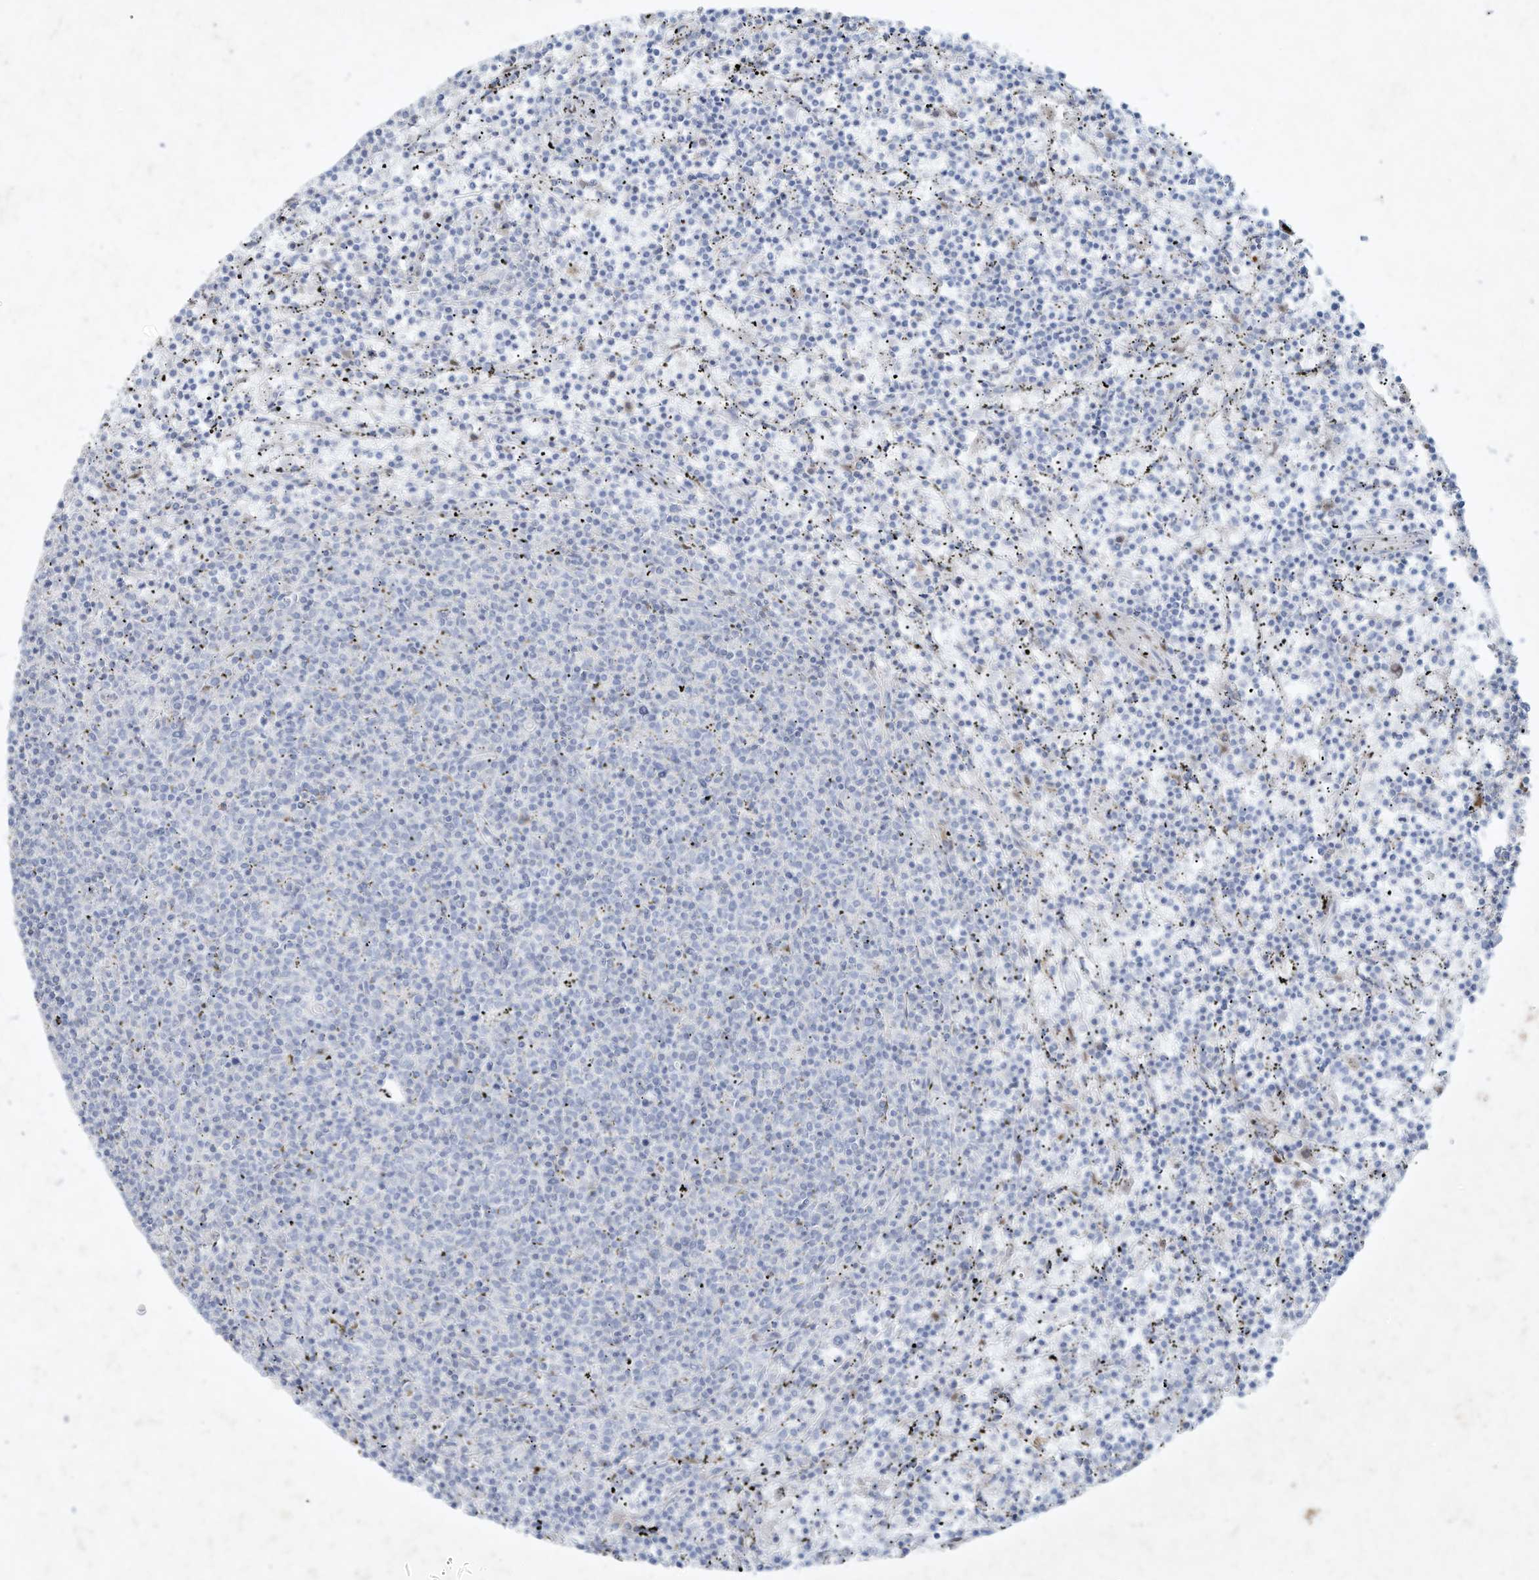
{"staining": {"intensity": "negative", "quantity": "none", "location": "none"}, "tissue": "lymphoma", "cell_type": "Tumor cells", "image_type": "cancer", "snomed": [{"axis": "morphology", "description": "Malignant lymphoma, non-Hodgkin's type, Low grade"}, {"axis": "topography", "description": "Spleen"}], "caption": "Tumor cells show no significant protein expression in lymphoma. The staining was performed using DAB to visualize the protein expression in brown, while the nuclei were stained in blue with hematoxylin (Magnification: 20x).", "gene": "TUBE1", "patient": {"sex": "female", "age": 50}}